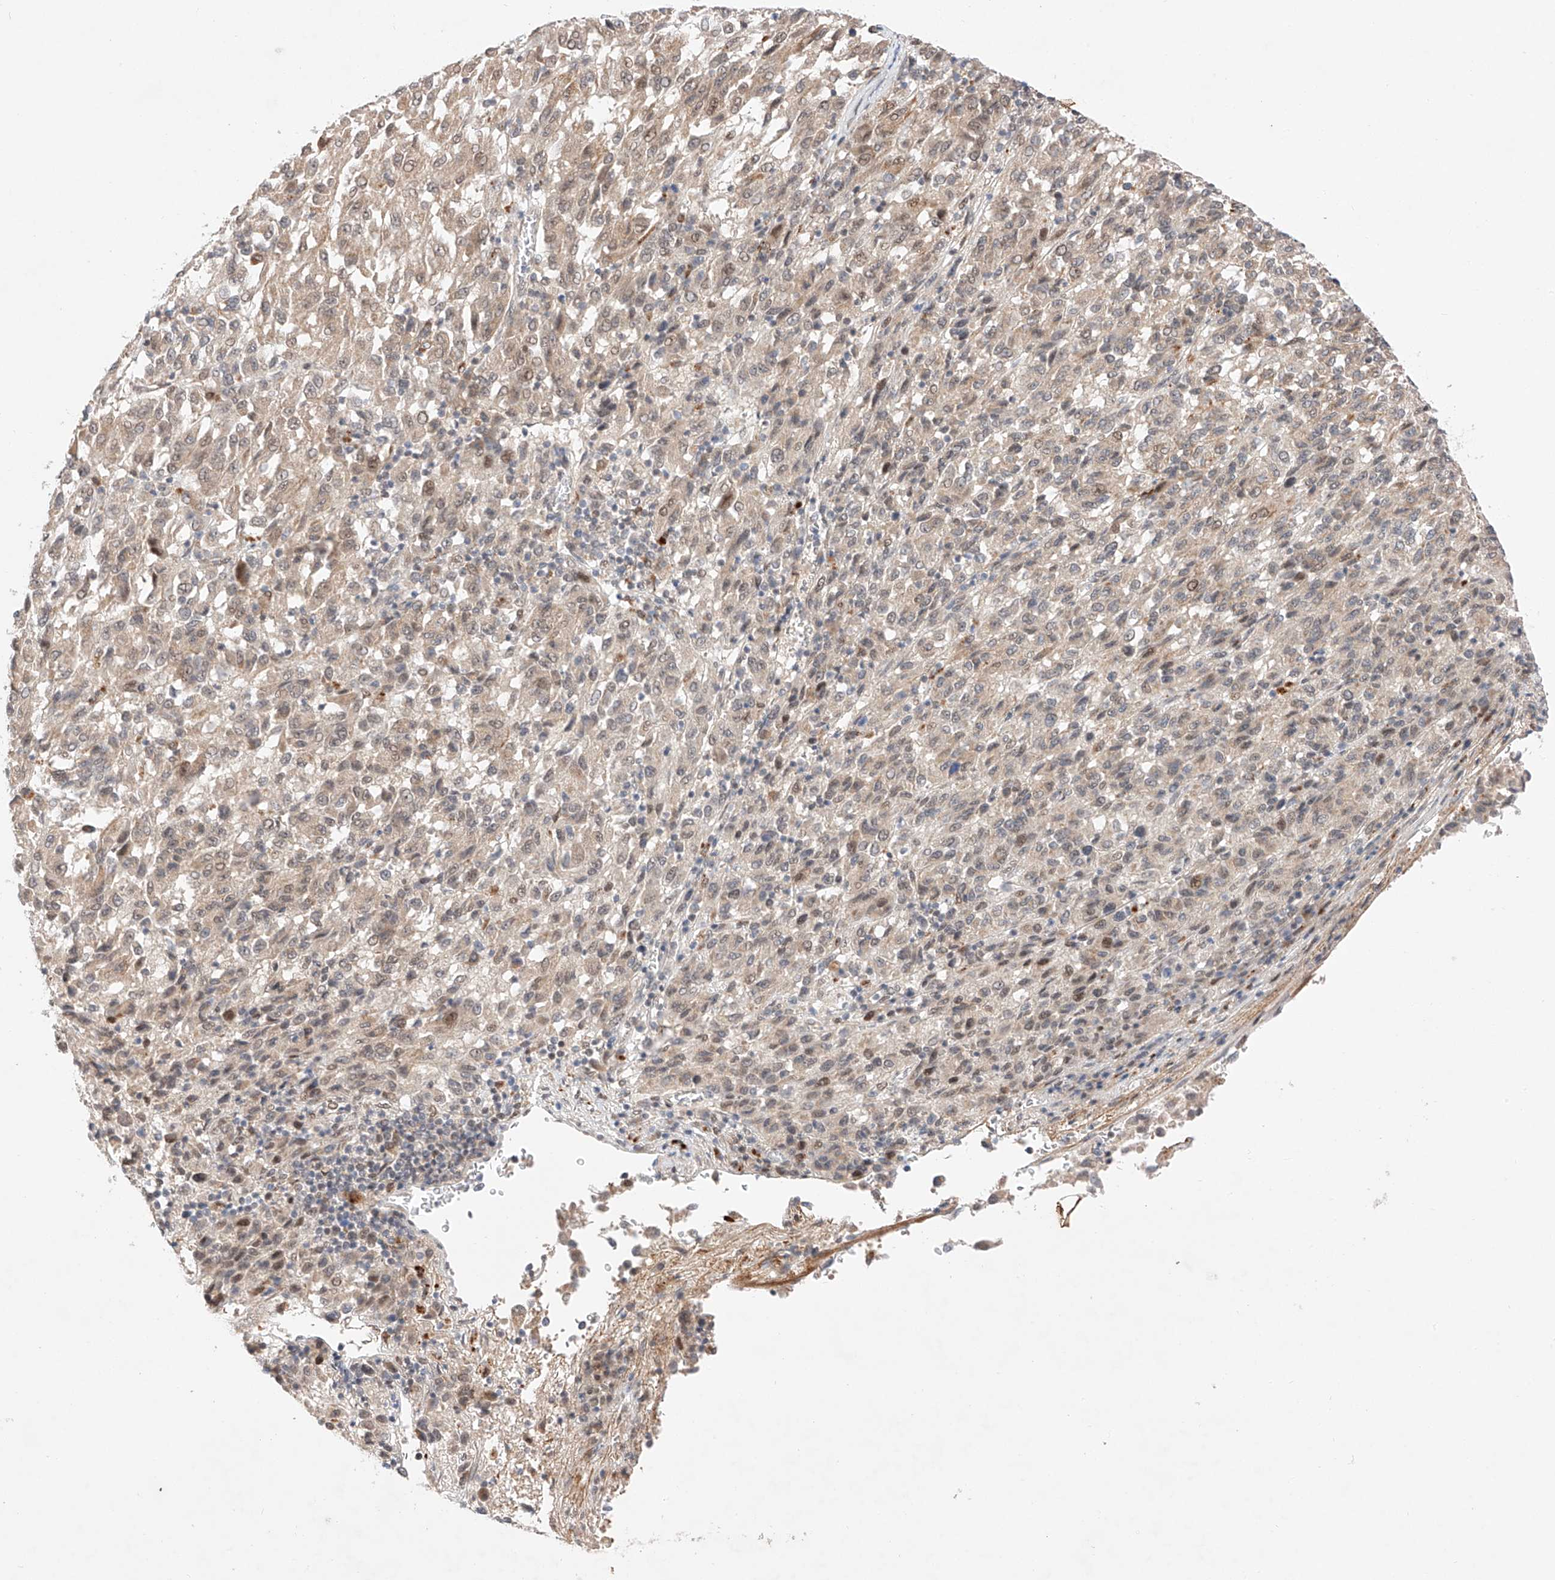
{"staining": {"intensity": "weak", "quantity": "25%-75%", "location": "cytoplasmic/membranous,nuclear"}, "tissue": "melanoma", "cell_type": "Tumor cells", "image_type": "cancer", "snomed": [{"axis": "morphology", "description": "Malignant melanoma, Metastatic site"}, {"axis": "topography", "description": "Lung"}], "caption": "This micrograph shows melanoma stained with IHC to label a protein in brown. The cytoplasmic/membranous and nuclear of tumor cells show weak positivity for the protein. Nuclei are counter-stained blue.", "gene": "GCNT1", "patient": {"sex": "male", "age": 64}}